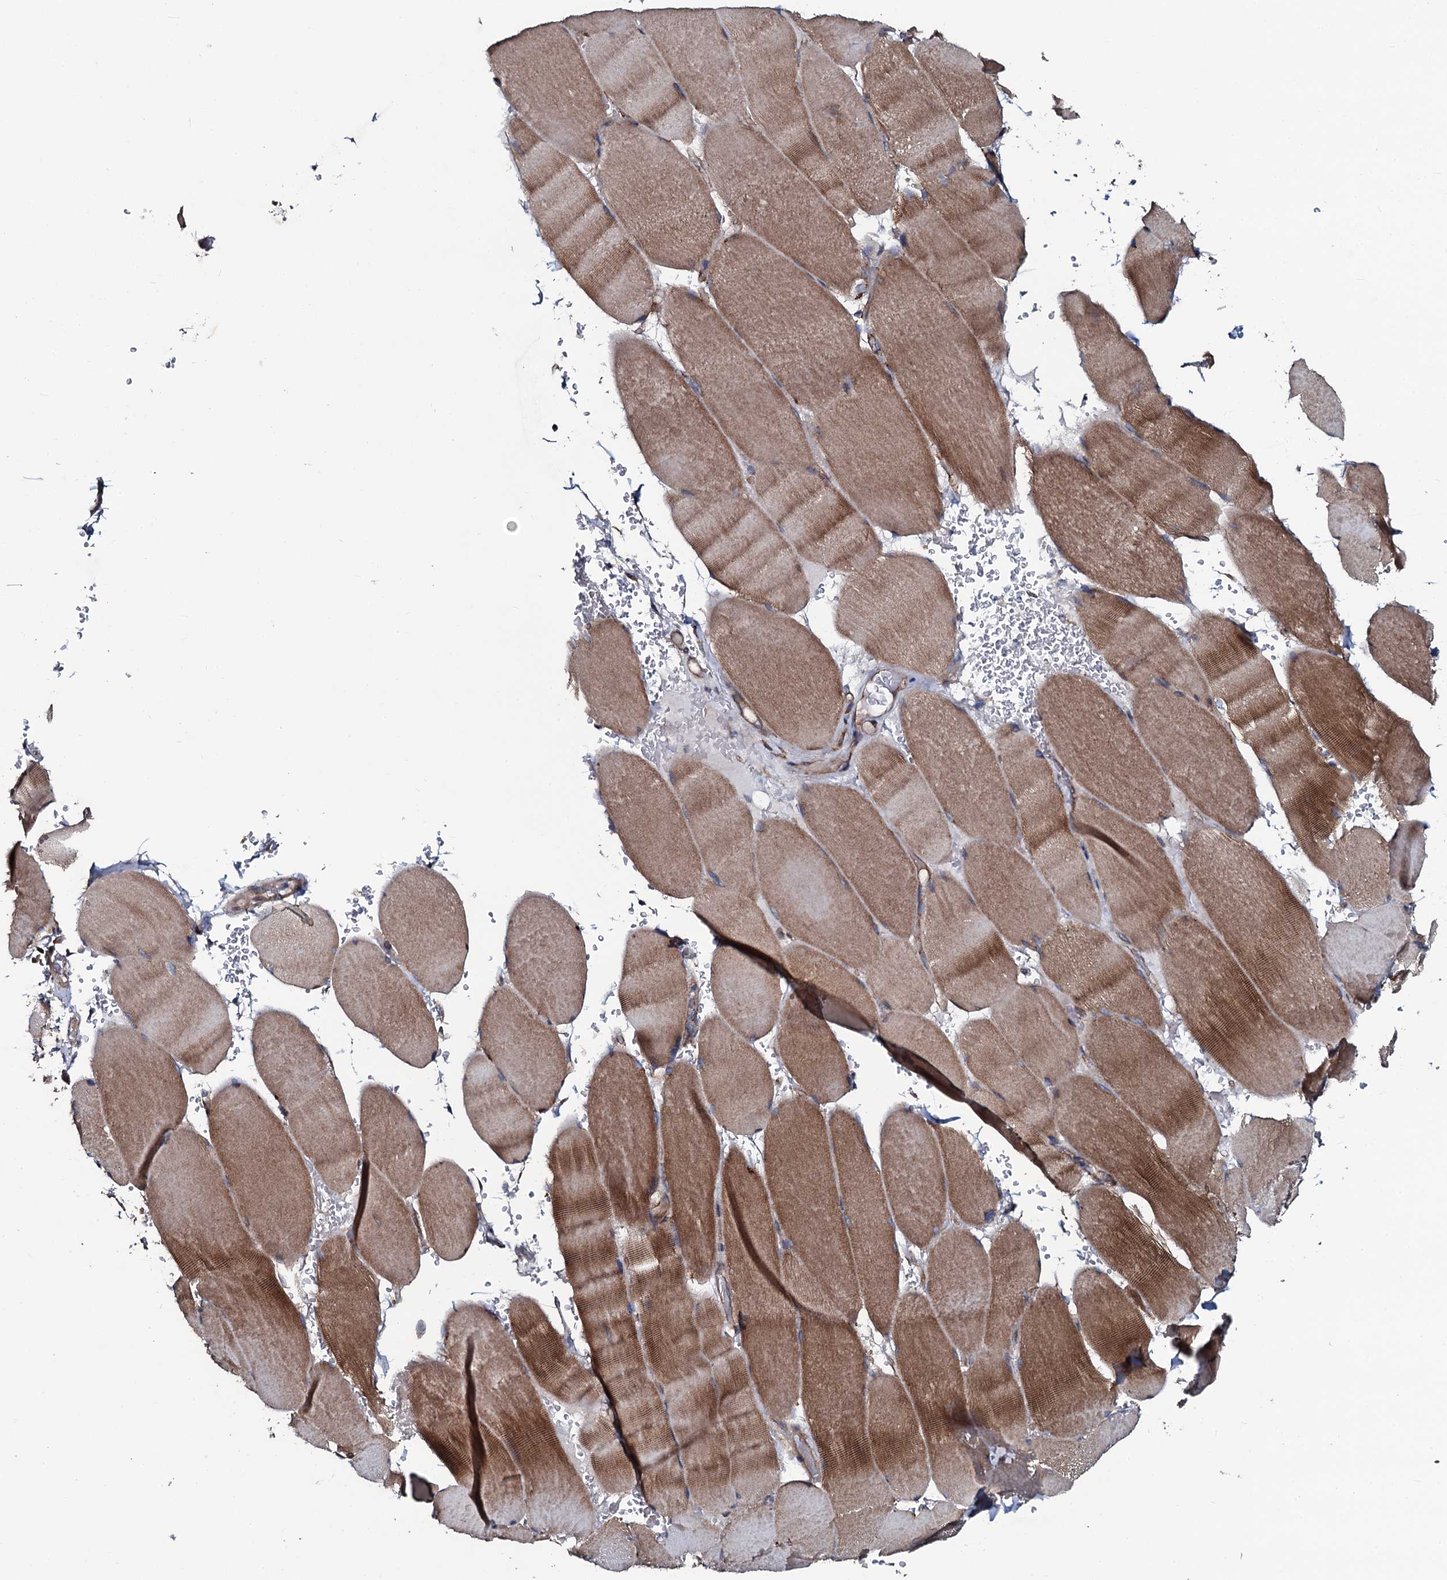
{"staining": {"intensity": "moderate", "quantity": "25%-75%", "location": "cytoplasmic/membranous"}, "tissue": "skeletal muscle", "cell_type": "Myocytes", "image_type": "normal", "snomed": [{"axis": "morphology", "description": "Normal tissue, NOS"}, {"axis": "topography", "description": "Skeletal muscle"}, {"axis": "topography", "description": "Head-Neck"}], "caption": "Unremarkable skeletal muscle shows moderate cytoplasmic/membranous expression in approximately 25%-75% of myocytes (DAB (3,3'-diaminobenzidine) = brown stain, brightfield microscopy at high magnification)..", "gene": "USPL1", "patient": {"sex": "male", "age": 66}}